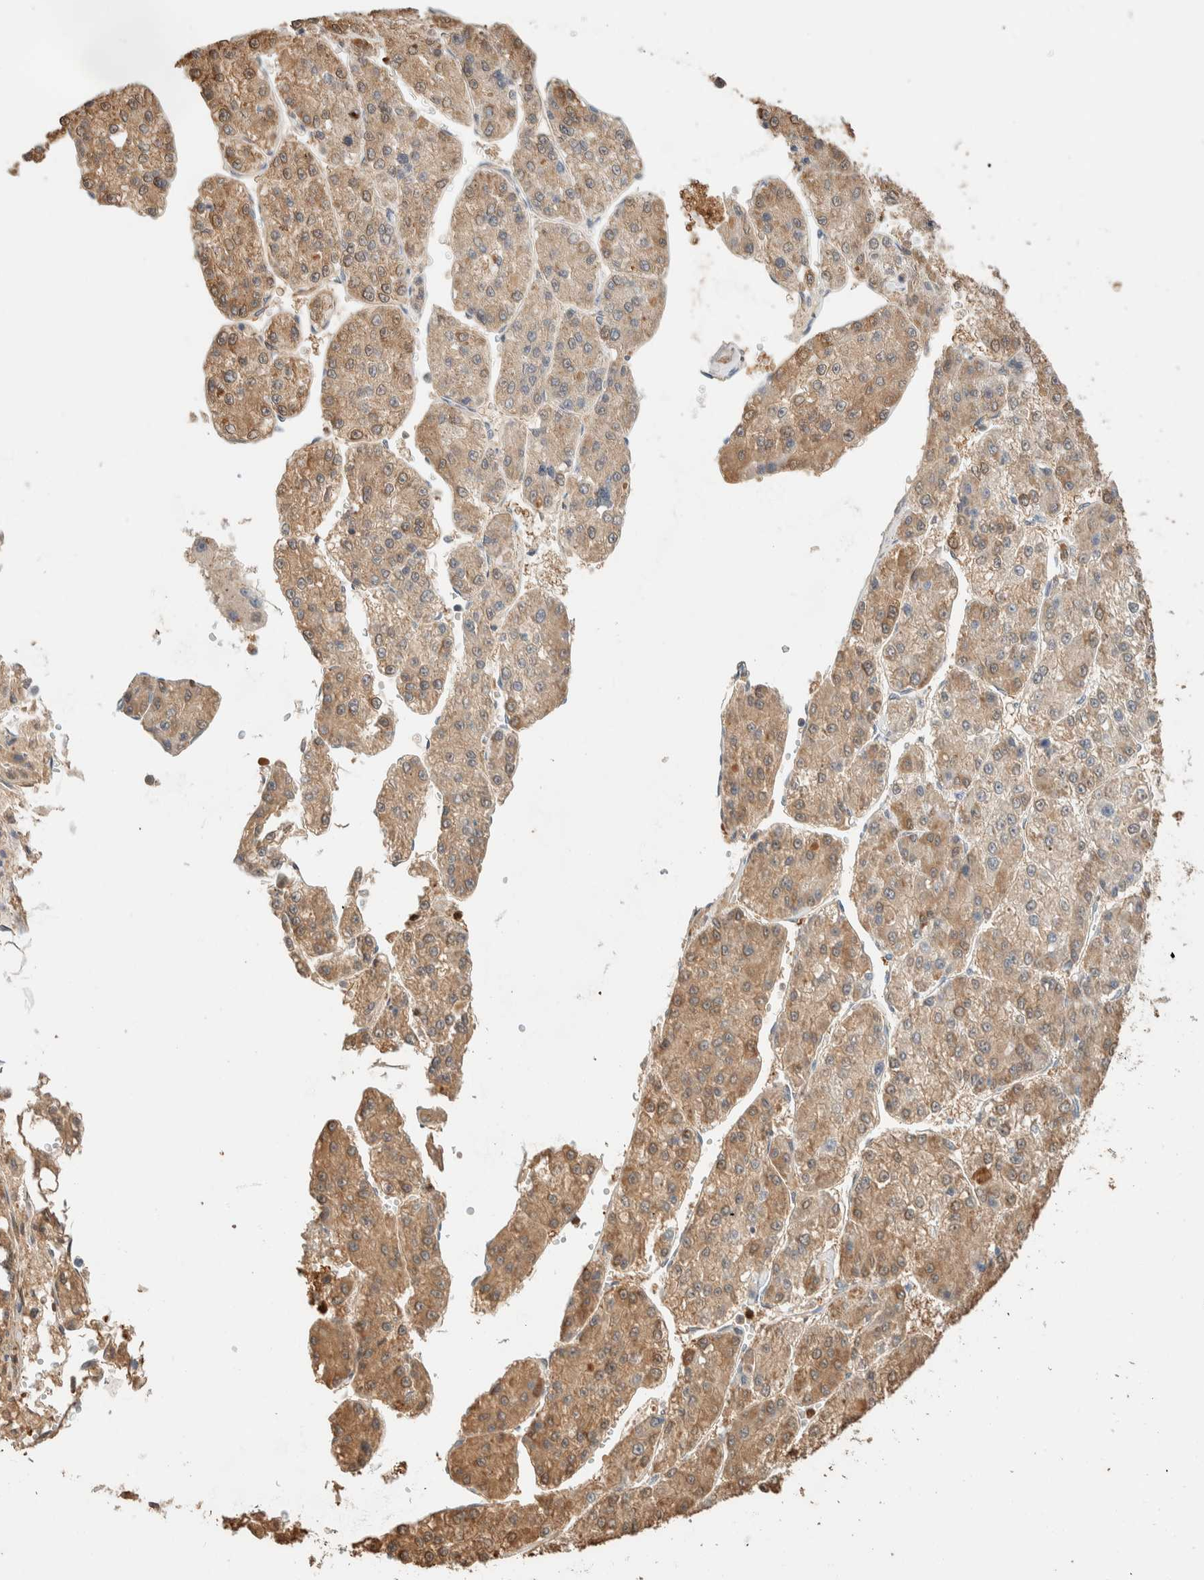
{"staining": {"intensity": "moderate", "quantity": "25%-75%", "location": "cytoplasmic/membranous"}, "tissue": "liver cancer", "cell_type": "Tumor cells", "image_type": "cancer", "snomed": [{"axis": "morphology", "description": "Carcinoma, Hepatocellular, NOS"}, {"axis": "topography", "description": "Liver"}], "caption": "Hepatocellular carcinoma (liver) stained with DAB IHC demonstrates medium levels of moderate cytoplasmic/membranous positivity in about 25%-75% of tumor cells. (Brightfield microscopy of DAB IHC at high magnification).", "gene": "SETD4", "patient": {"sex": "female", "age": 73}}